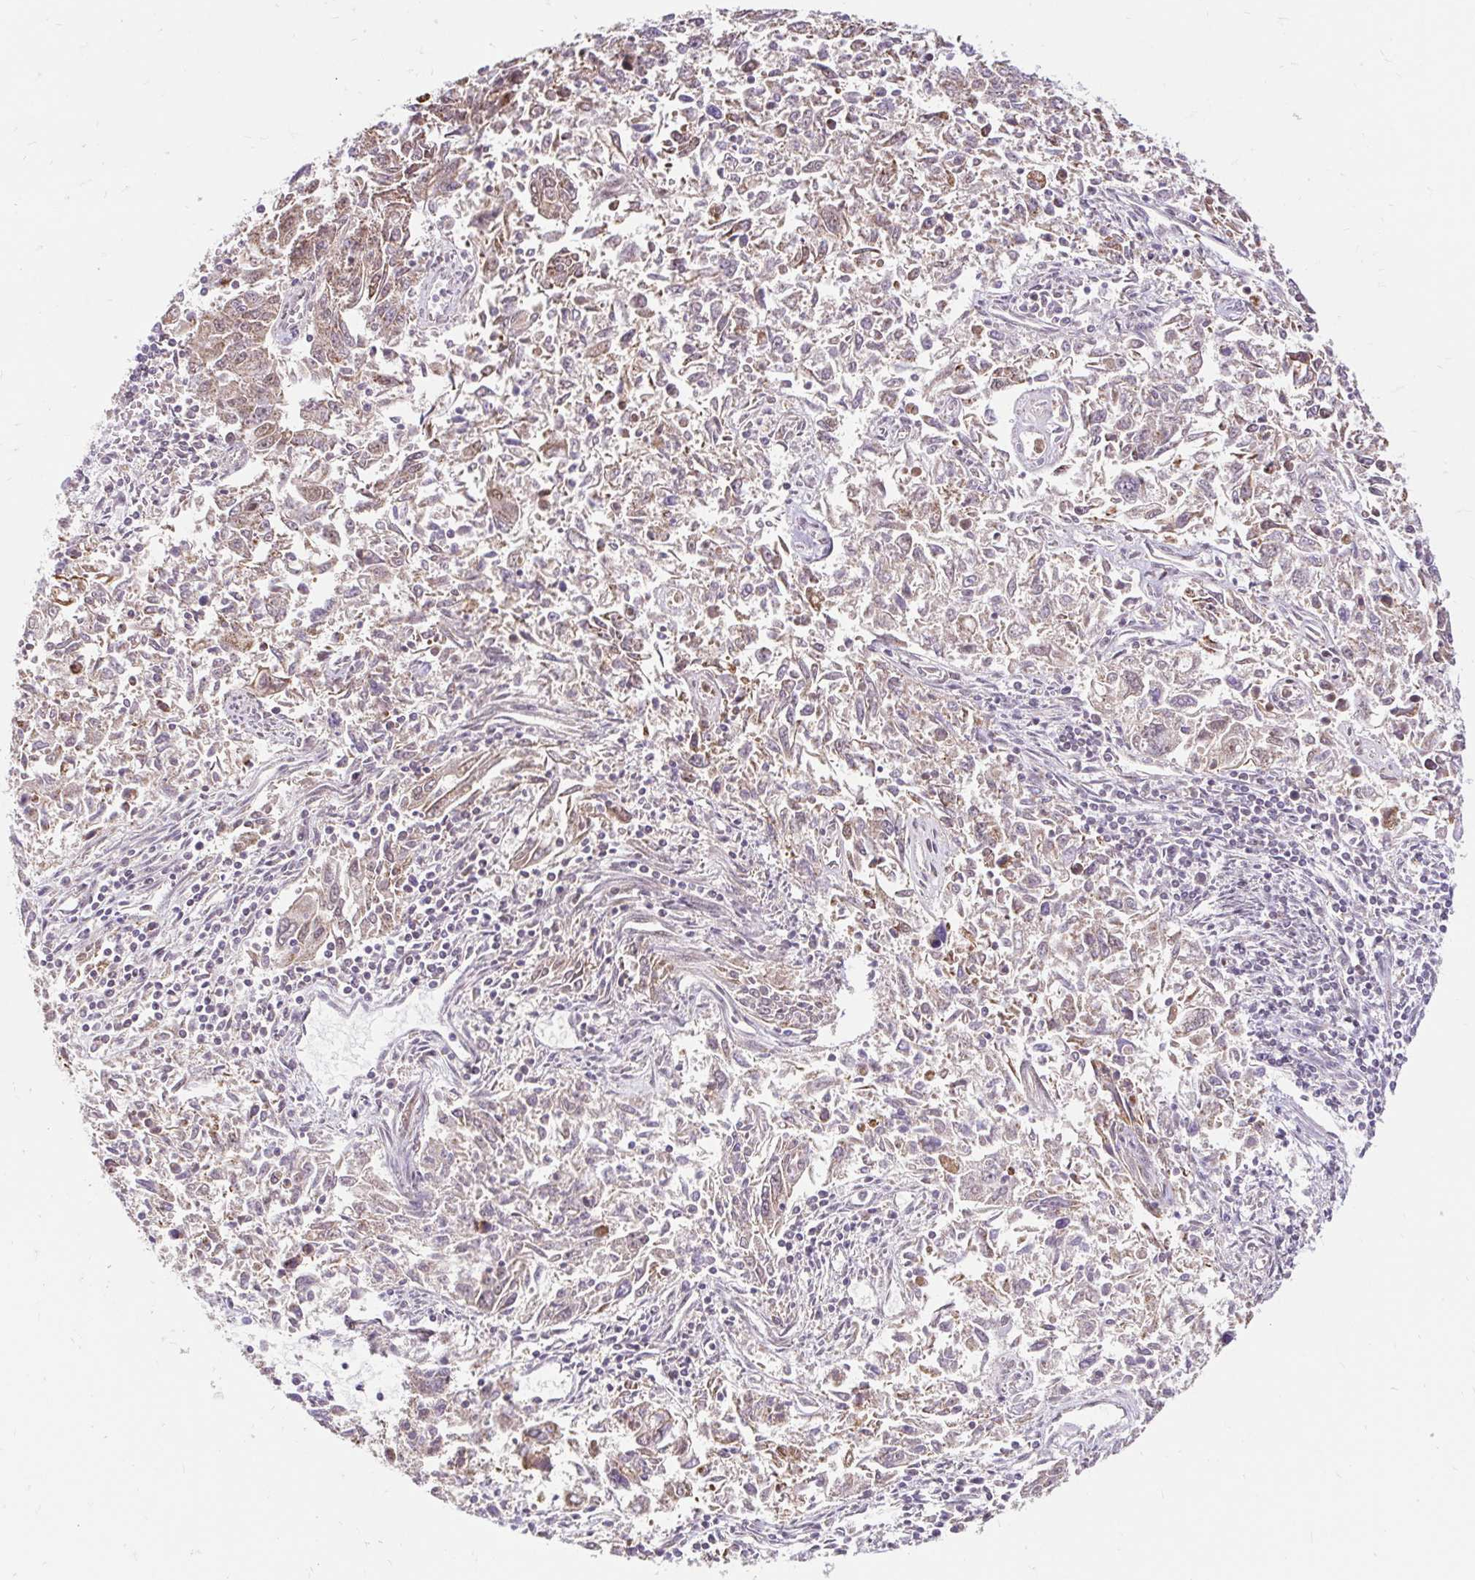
{"staining": {"intensity": "weak", "quantity": "25%-75%", "location": "cytoplasmic/membranous"}, "tissue": "endometrial cancer", "cell_type": "Tumor cells", "image_type": "cancer", "snomed": [{"axis": "morphology", "description": "Adenocarcinoma, NOS"}, {"axis": "topography", "description": "Endometrium"}], "caption": "Protein expression analysis of human adenocarcinoma (endometrial) reveals weak cytoplasmic/membranous staining in approximately 25%-75% of tumor cells. (DAB = brown stain, brightfield microscopy at high magnification).", "gene": "TIMM50", "patient": {"sex": "female", "age": 42}}